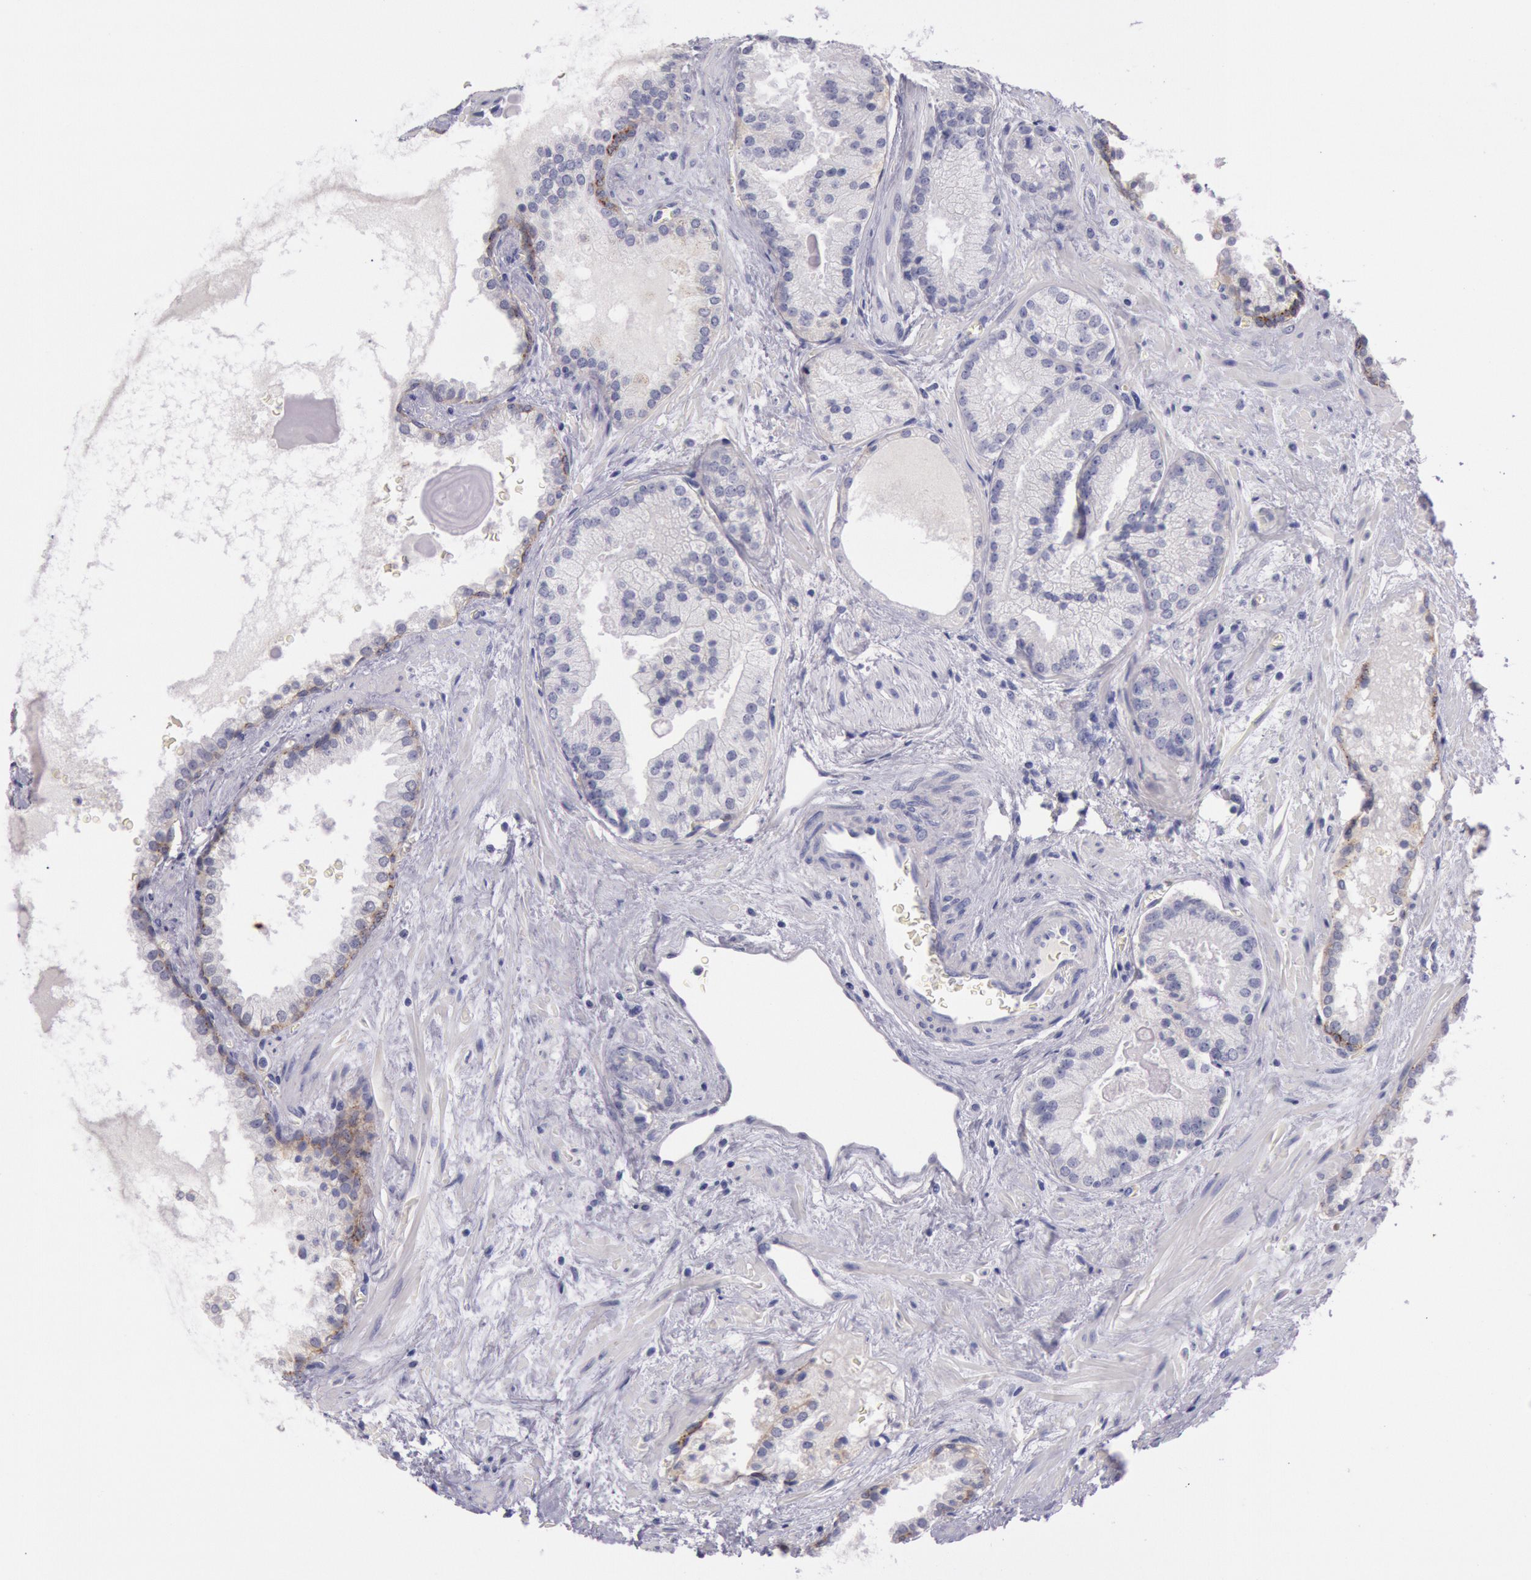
{"staining": {"intensity": "negative", "quantity": "none", "location": "none"}, "tissue": "prostate cancer", "cell_type": "Tumor cells", "image_type": "cancer", "snomed": [{"axis": "morphology", "description": "Adenocarcinoma, Medium grade"}, {"axis": "topography", "description": "Prostate"}], "caption": "This is an immunohistochemistry (IHC) micrograph of prostate adenocarcinoma (medium-grade). There is no positivity in tumor cells.", "gene": "EGFR", "patient": {"sex": "male", "age": 70}}